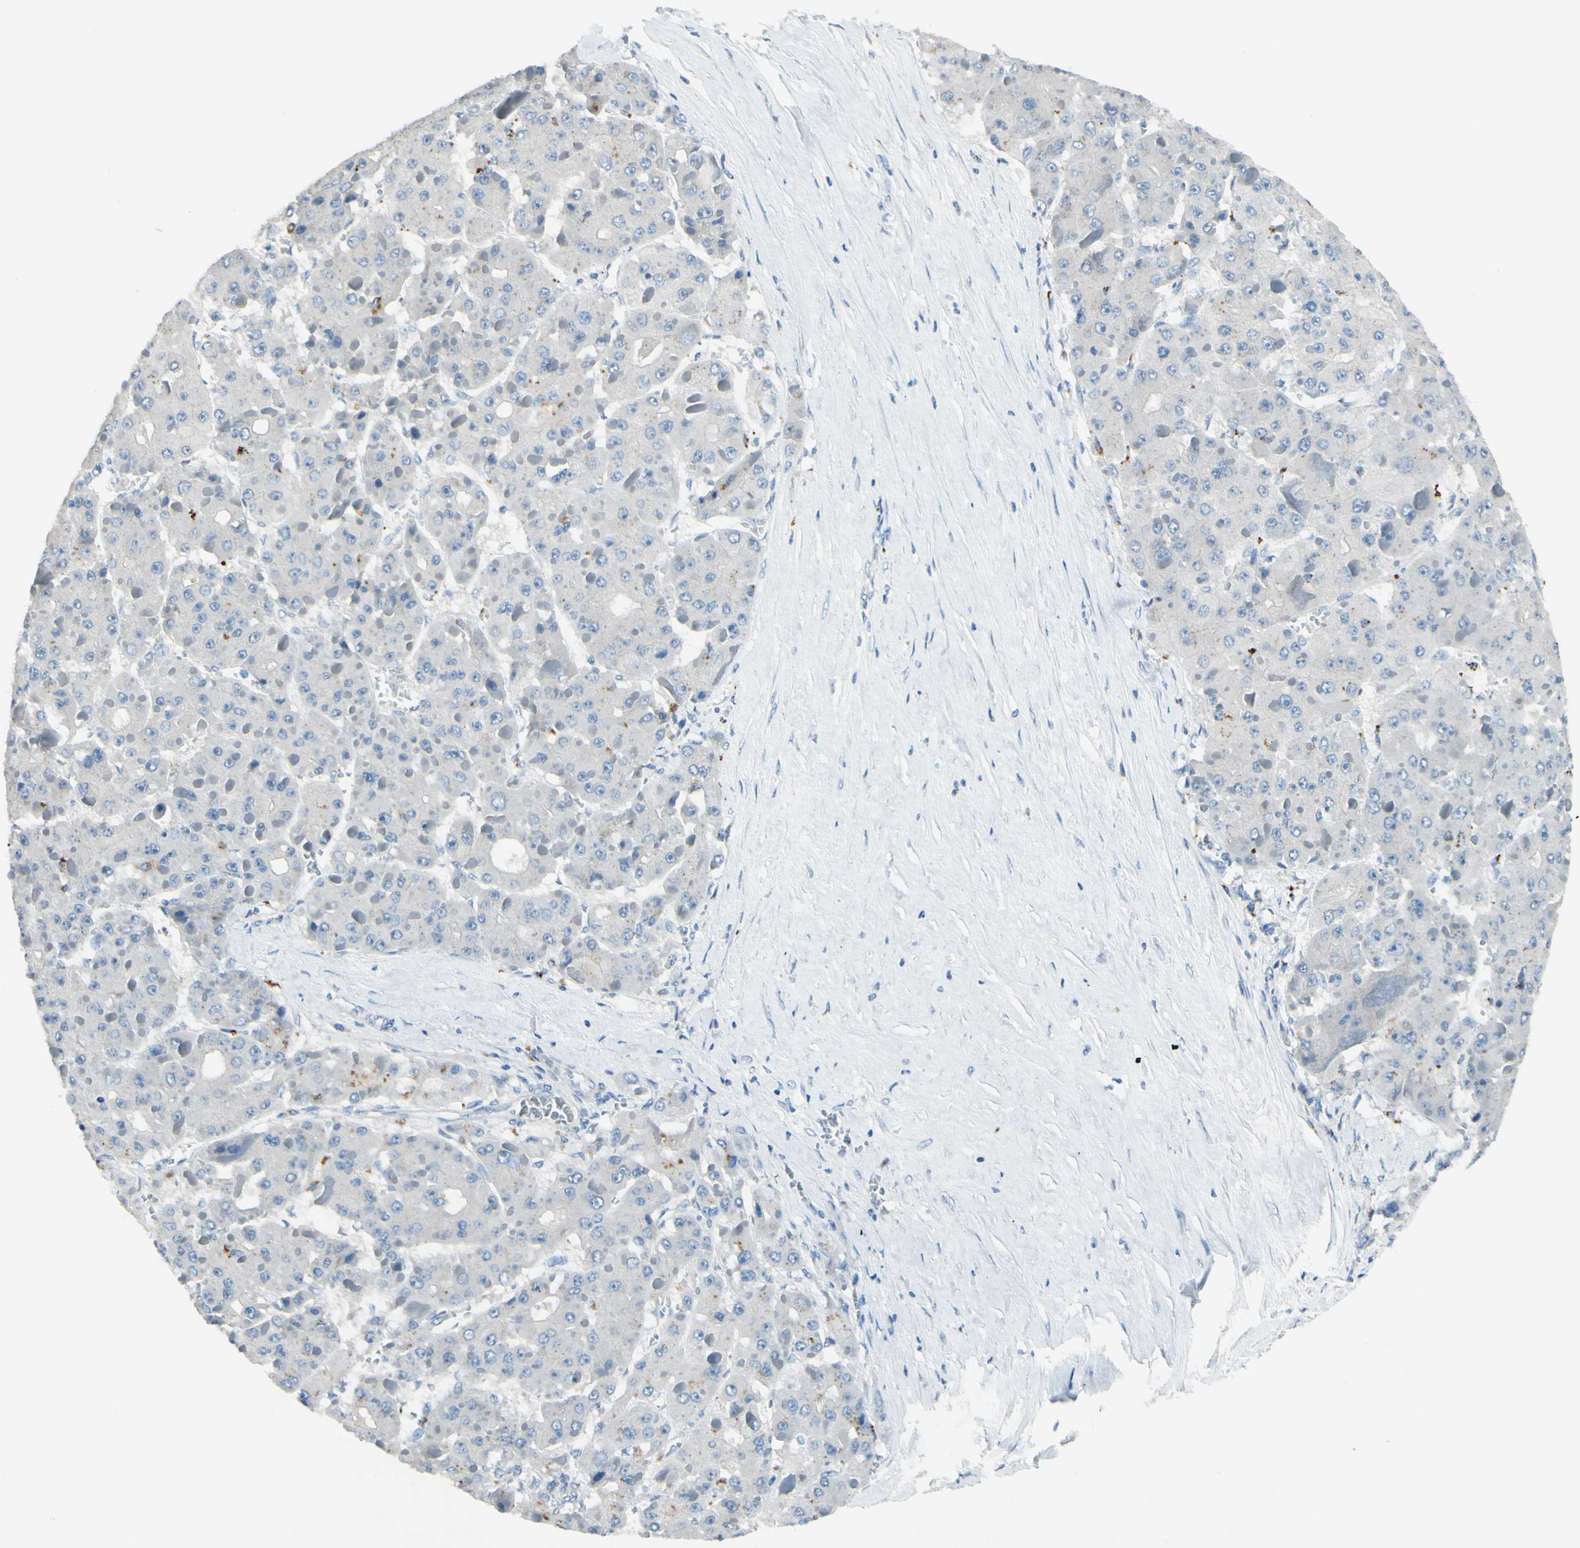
{"staining": {"intensity": "negative", "quantity": "none", "location": "none"}, "tissue": "liver cancer", "cell_type": "Tumor cells", "image_type": "cancer", "snomed": [{"axis": "morphology", "description": "Carcinoma, Hepatocellular, NOS"}, {"axis": "topography", "description": "Liver"}], "caption": "This is an immunohistochemistry (IHC) image of liver cancer. There is no positivity in tumor cells.", "gene": "CDH10", "patient": {"sex": "female", "age": 73}}